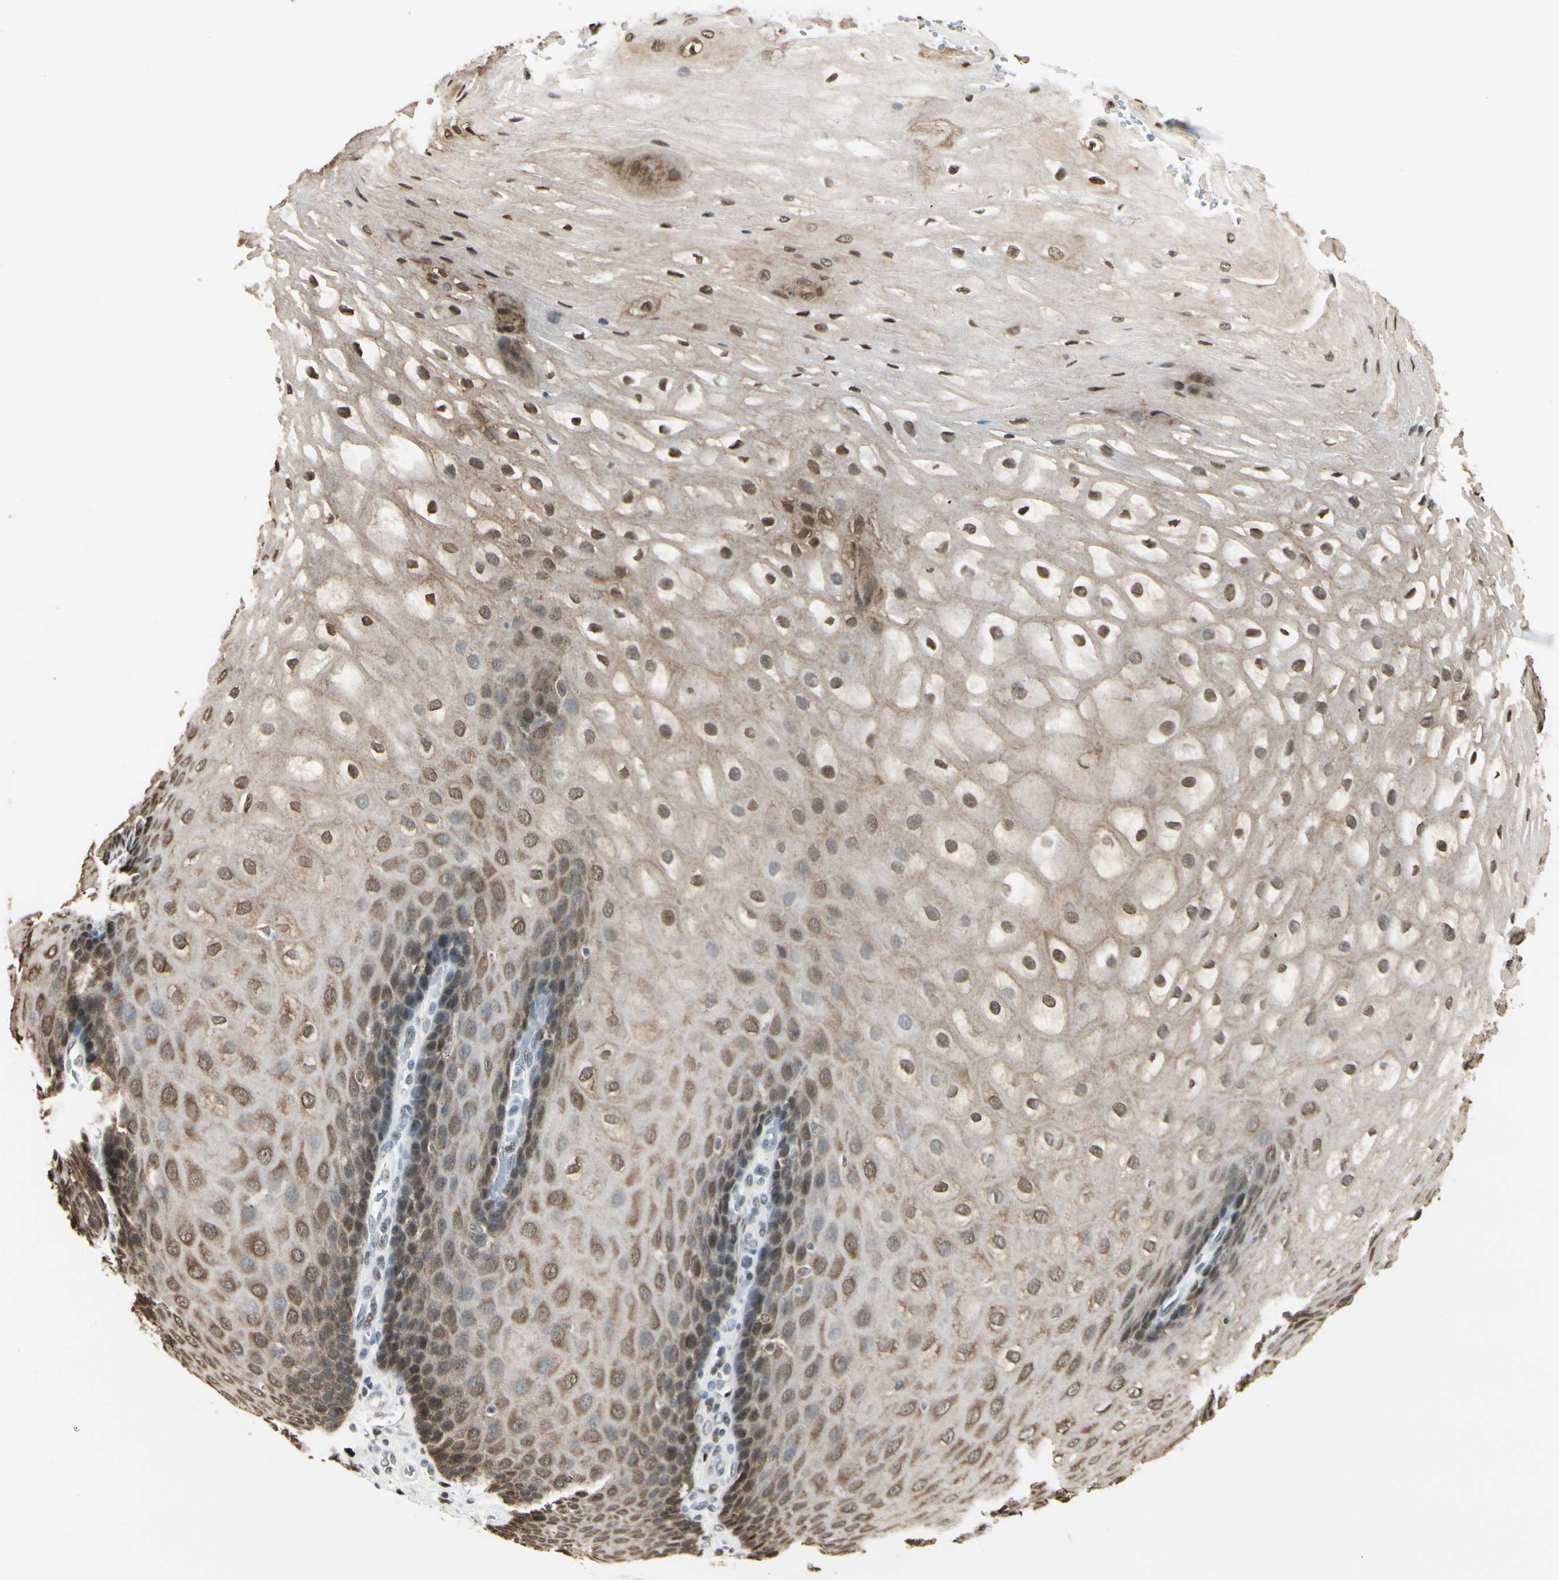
{"staining": {"intensity": "moderate", "quantity": "25%-75%", "location": "cytoplasmic/membranous"}, "tissue": "esophagus", "cell_type": "Squamous epithelial cells", "image_type": "normal", "snomed": [{"axis": "morphology", "description": "Normal tissue, NOS"}, {"axis": "morphology", "description": "Adenocarcinoma, NOS"}, {"axis": "topography", "description": "Esophagus"}, {"axis": "topography", "description": "Stomach"}], "caption": "Immunohistochemistry (IHC) photomicrograph of benign human esophagus stained for a protein (brown), which exhibits medium levels of moderate cytoplasmic/membranous staining in about 25%-75% of squamous epithelial cells.", "gene": "FANCG", "patient": {"sex": "male", "age": 62}}